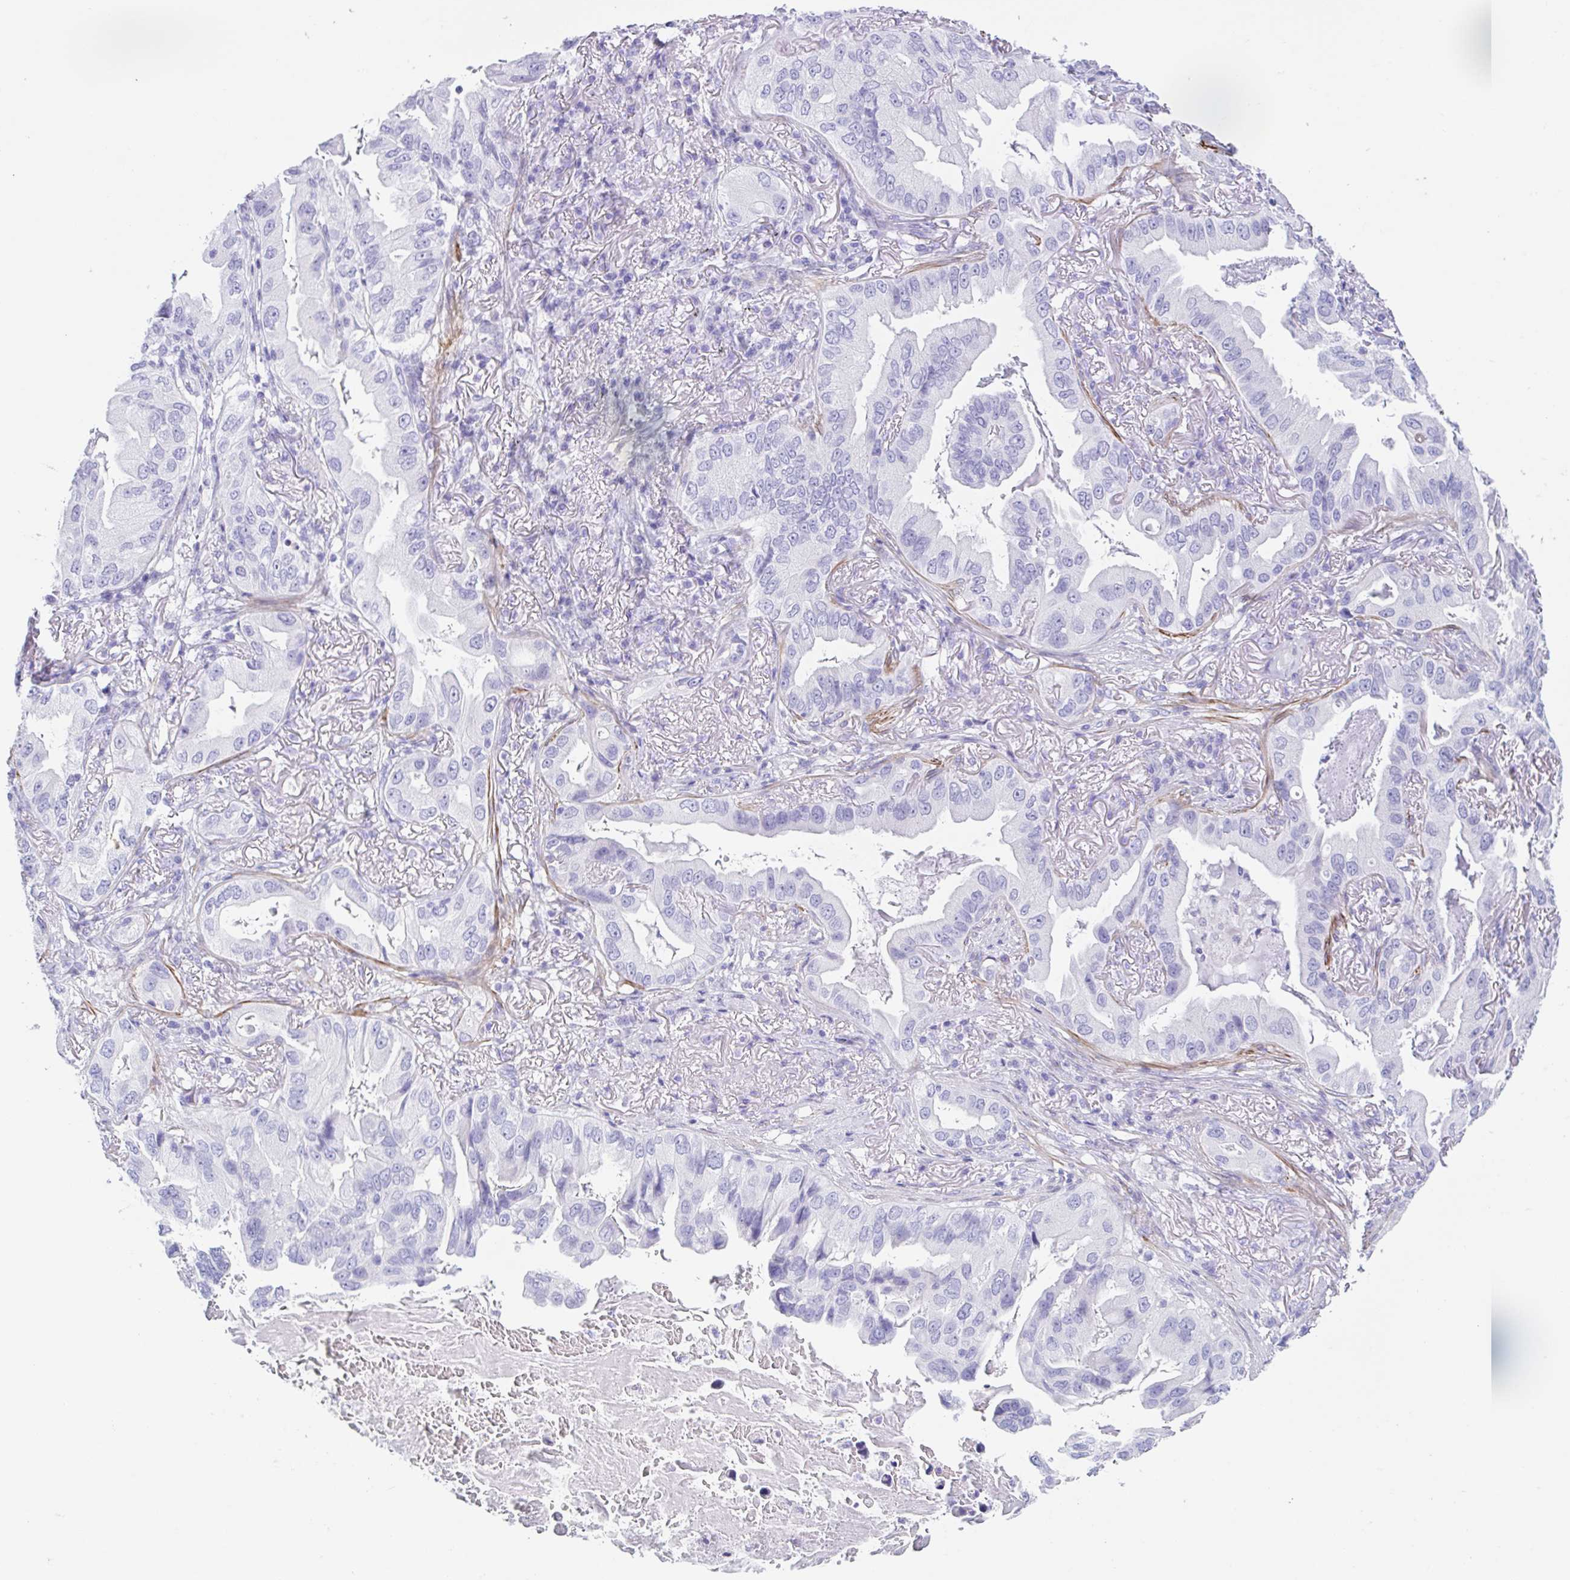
{"staining": {"intensity": "negative", "quantity": "none", "location": "none"}, "tissue": "lung cancer", "cell_type": "Tumor cells", "image_type": "cancer", "snomed": [{"axis": "morphology", "description": "Adenocarcinoma, NOS"}, {"axis": "topography", "description": "Lung"}], "caption": "Immunohistochemical staining of adenocarcinoma (lung) shows no significant expression in tumor cells.", "gene": "TAS2R41", "patient": {"sex": "female", "age": 69}}